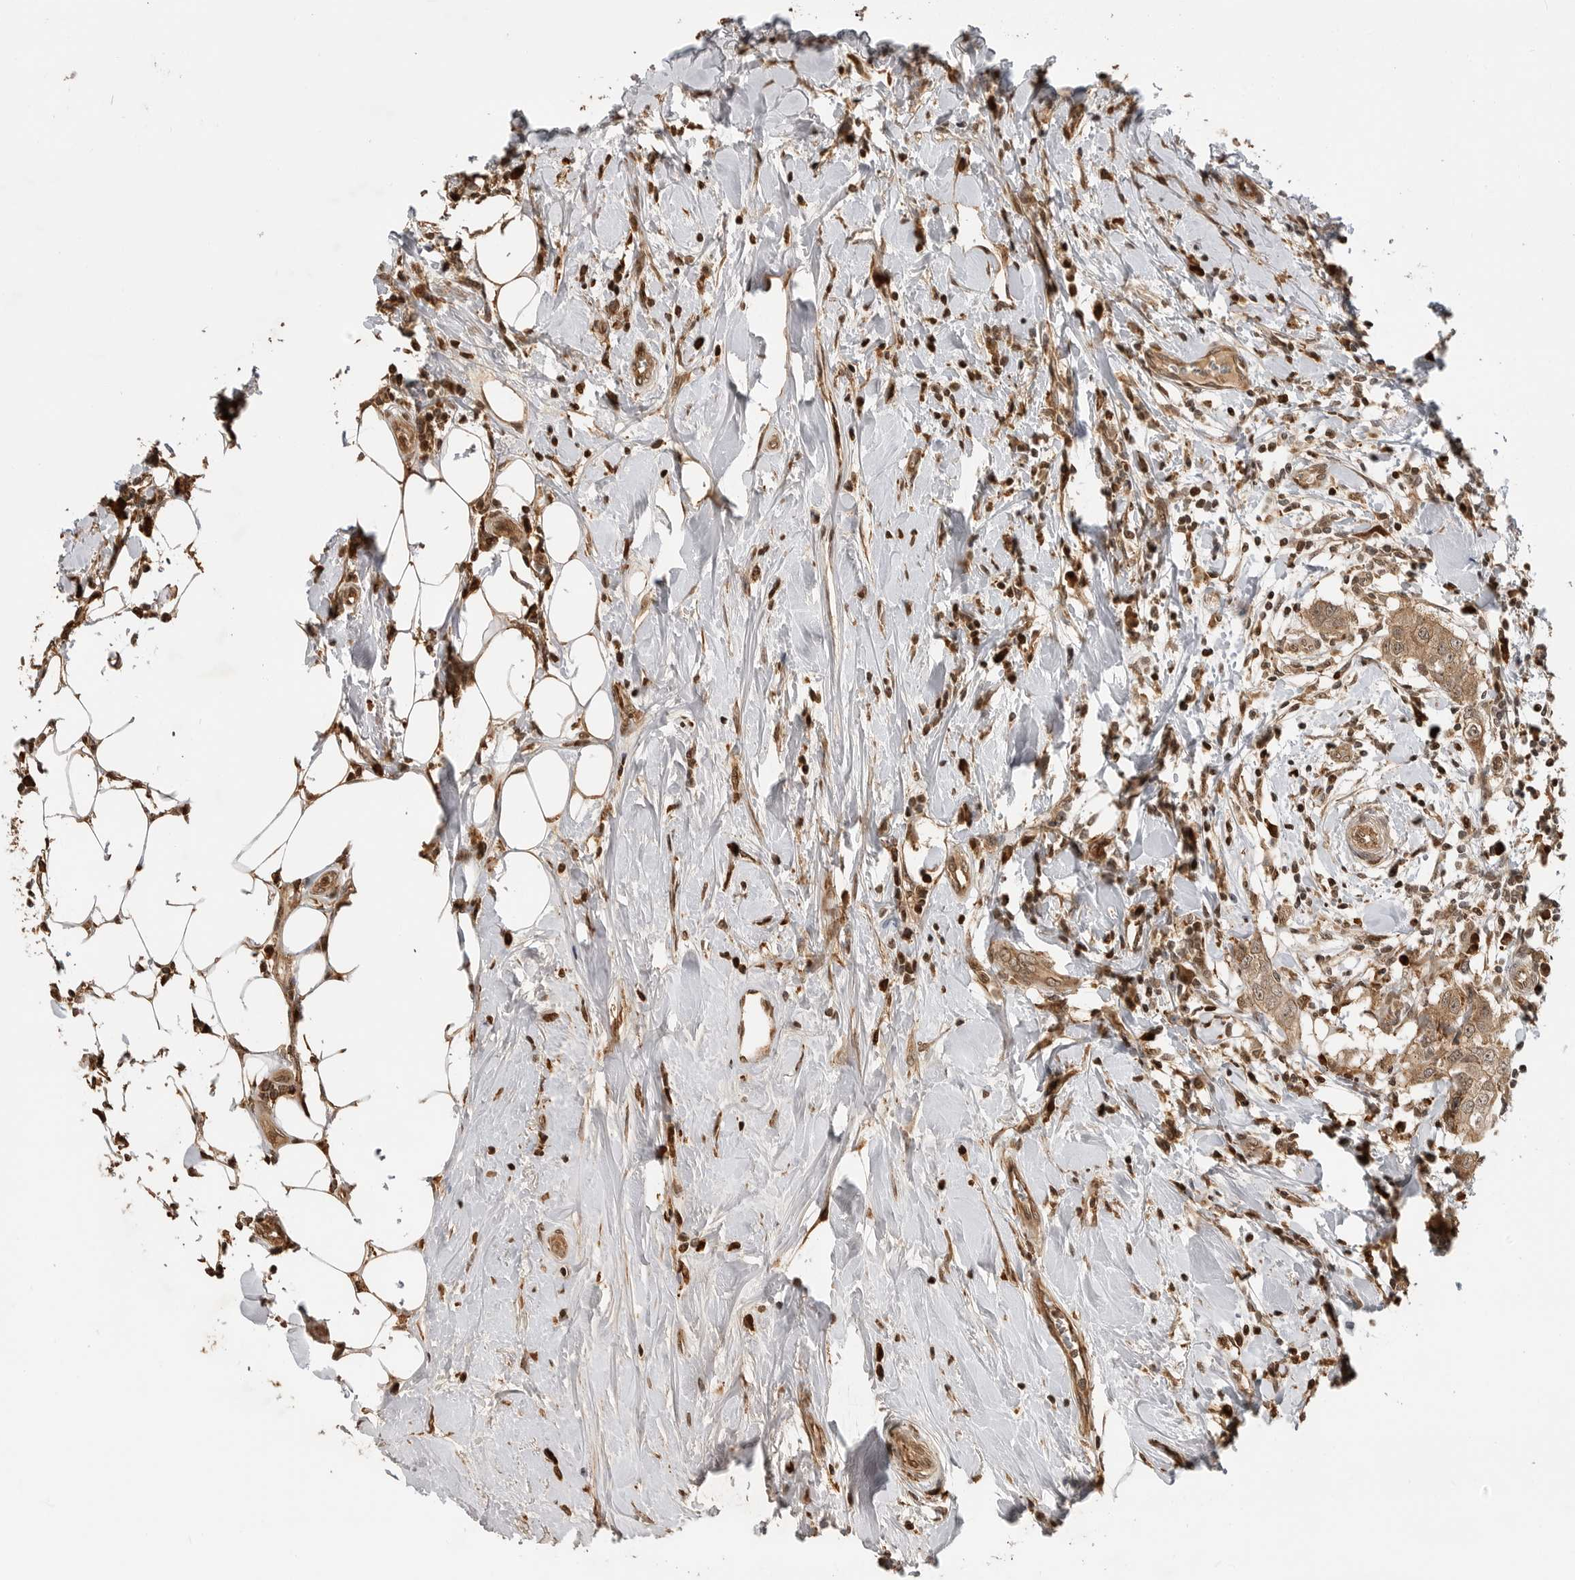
{"staining": {"intensity": "moderate", "quantity": ">75%", "location": "cytoplasmic/membranous,nuclear"}, "tissue": "breast cancer", "cell_type": "Tumor cells", "image_type": "cancer", "snomed": [{"axis": "morphology", "description": "Duct carcinoma"}, {"axis": "topography", "description": "Breast"}], "caption": "Immunohistochemistry (IHC) histopathology image of neoplastic tissue: human breast cancer (infiltrating ductal carcinoma) stained using immunohistochemistry (IHC) demonstrates medium levels of moderate protein expression localized specifically in the cytoplasmic/membranous and nuclear of tumor cells, appearing as a cytoplasmic/membranous and nuclear brown color.", "gene": "BMP2K", "patient": {"sex": "female", "age": 27}}